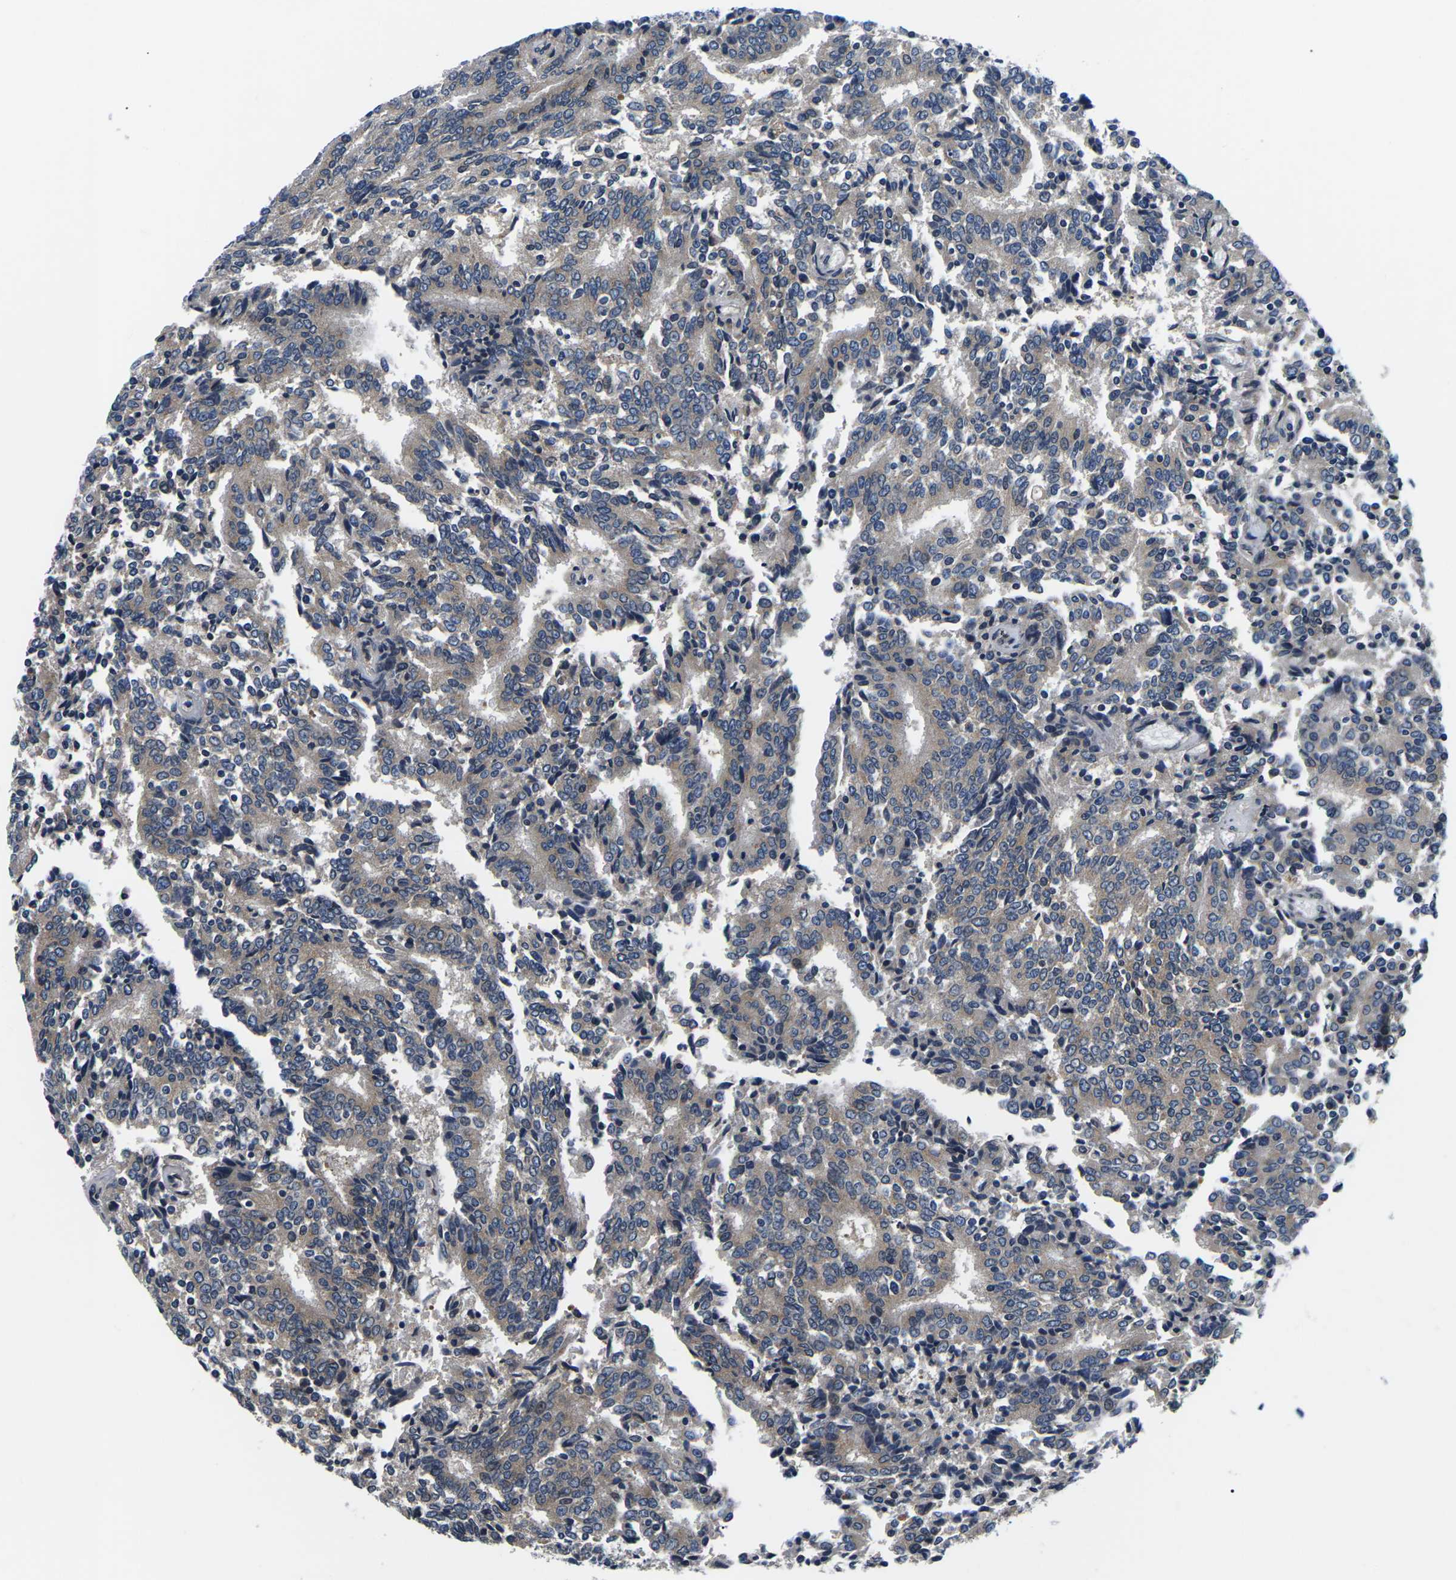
{"staining": {"intensity": "weak", "quantity": ">75%", "location": "cytoplasmic/membranous"}, "tissue": "prostate cancer", "cell_type": "Tumor cells", "image_type": "cancer", "snomed": [{"axis": "morphology", "description": "Normal tissue, NOS"}, {"axis": "morphology", "description": "Adenocarcinoma, High grade"}, {"axis": "topography", "description": "Prostate"}, {"axis": "topography", "description": "Seminal veicle"}], "caption": "Tumor cells reveal low levels of weak cytoplasmic/membranous positivity in about >75% of cells in high-grade adenocarcinoma (prostate). (Stains: DAB (3,3'-diaminobenzidine) in brown, nuclei in blue, Microscopy: brightfield microscopy at high magnification).", "gene": "SNX10", "patient": {"sex": "male", "age": 55}}